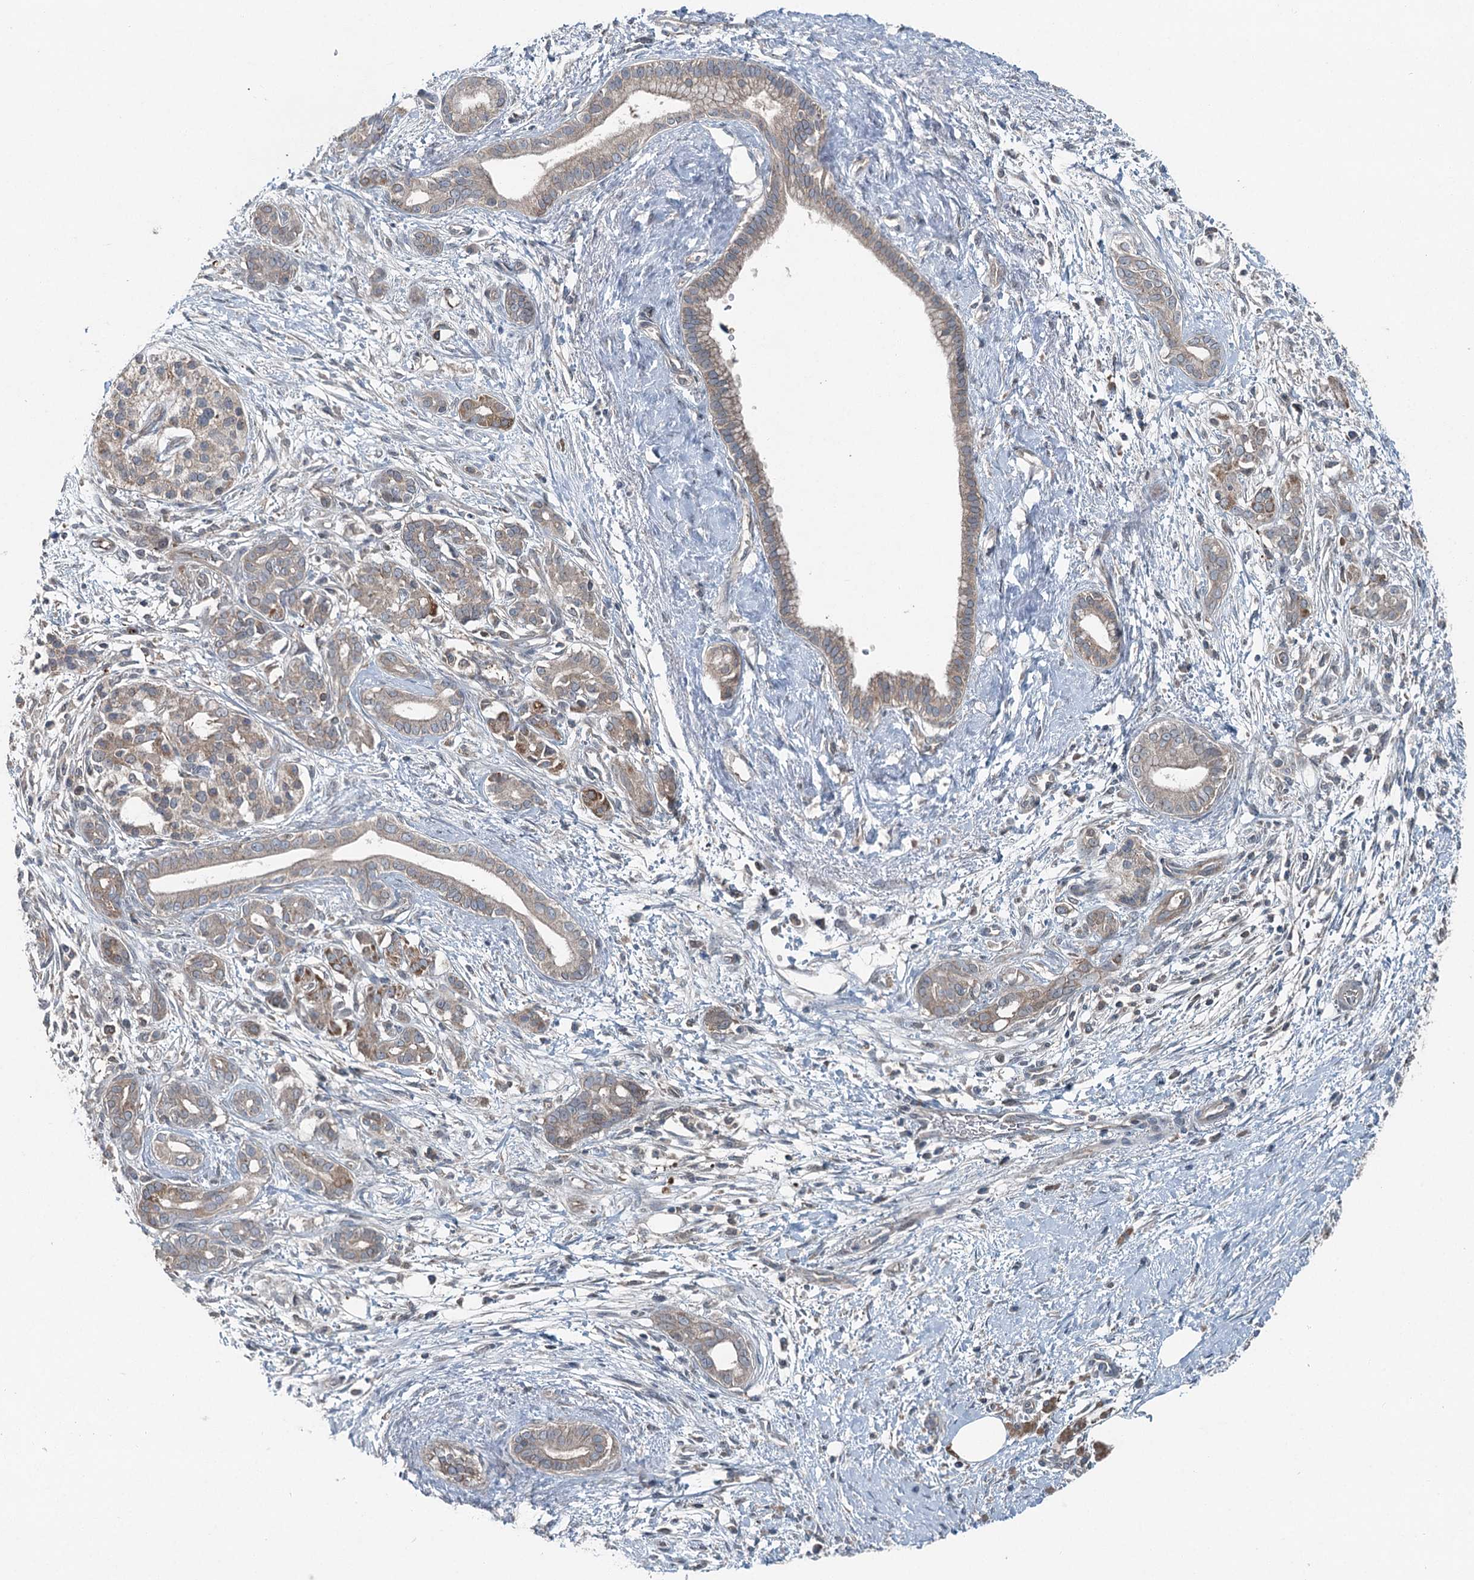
{"staining": {"intensity": "weak", "quantity": "25%-75%", "location": "cytoplasmic/membranous"}, "tissue": "pancreatic cancer", "cell_type": "Tumor cells", "image_type": "cancer", "snomed": [{"axis": "morphology", "description": "Adenocarcinoma, NOS"}, {"axis": "topography", "description": "Pancreas"}], "caption": "Protein expression analysis of pancreatic cancer reveals weak cytoplasmic/membranous expression in approximately 25%-75% of tumor cells.", "gene": "SKIC3", "patient": {"sex": "male", "age": 58}}